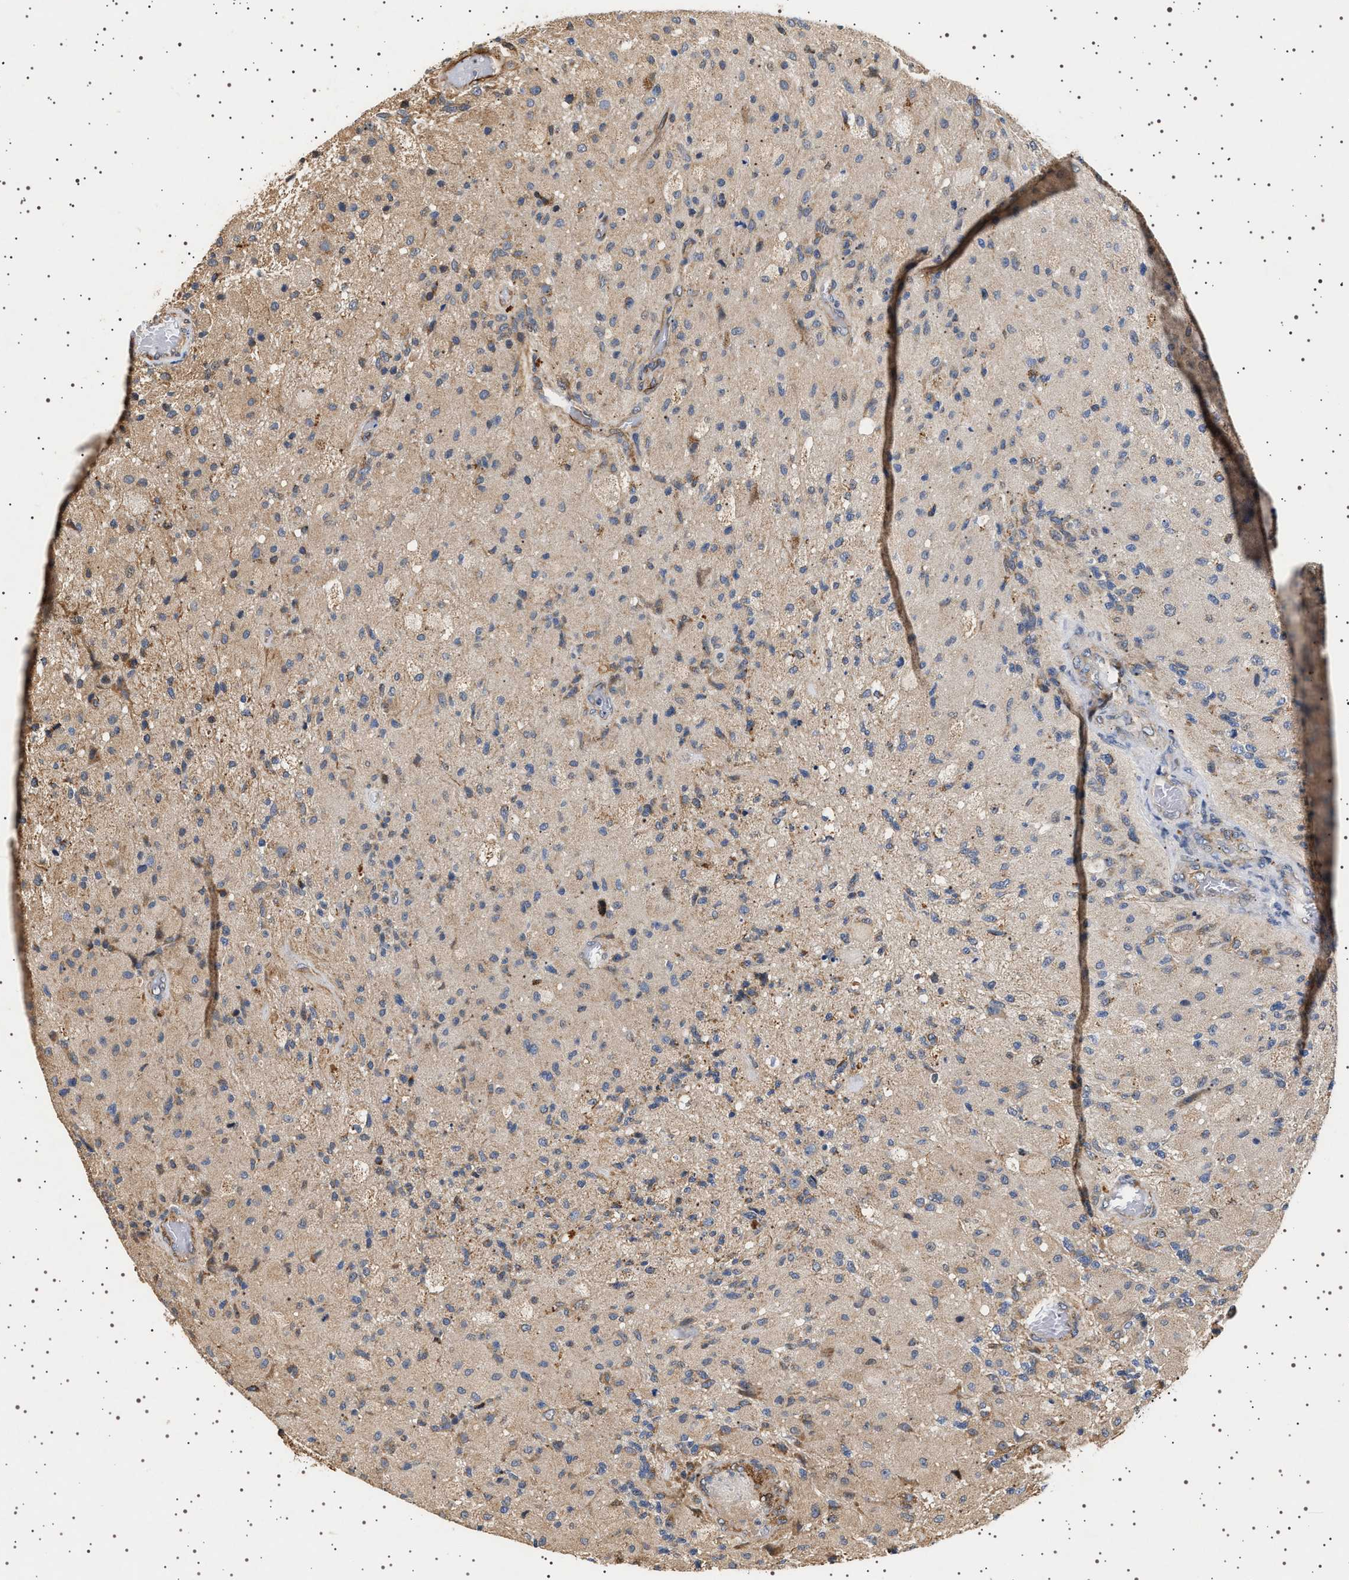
{"staining": {"intensity": "weak", "quantity": ">75%", "location": "cytoplasmic/membranous"}, "tissue": "glioma", "cell_type": "Tumor cells", "image_type": "cancer", "snomed": [{"axis": "morphology", "description": "Normal tissue, NOS"}, {"axis": "morphology", "description": "Glioma, malignant, High grade"}, {"axis": "topography", "description": "Cerebral cortex"}], "caption": "Brown immunohistochemical staining in human malignant high-grade glioma demonstrates weak cytoplasmic/membranous staining in approximately >75% of tumor cells.", "gene": "TRUB2", "patient": {"sex": "male", "age": 77}}